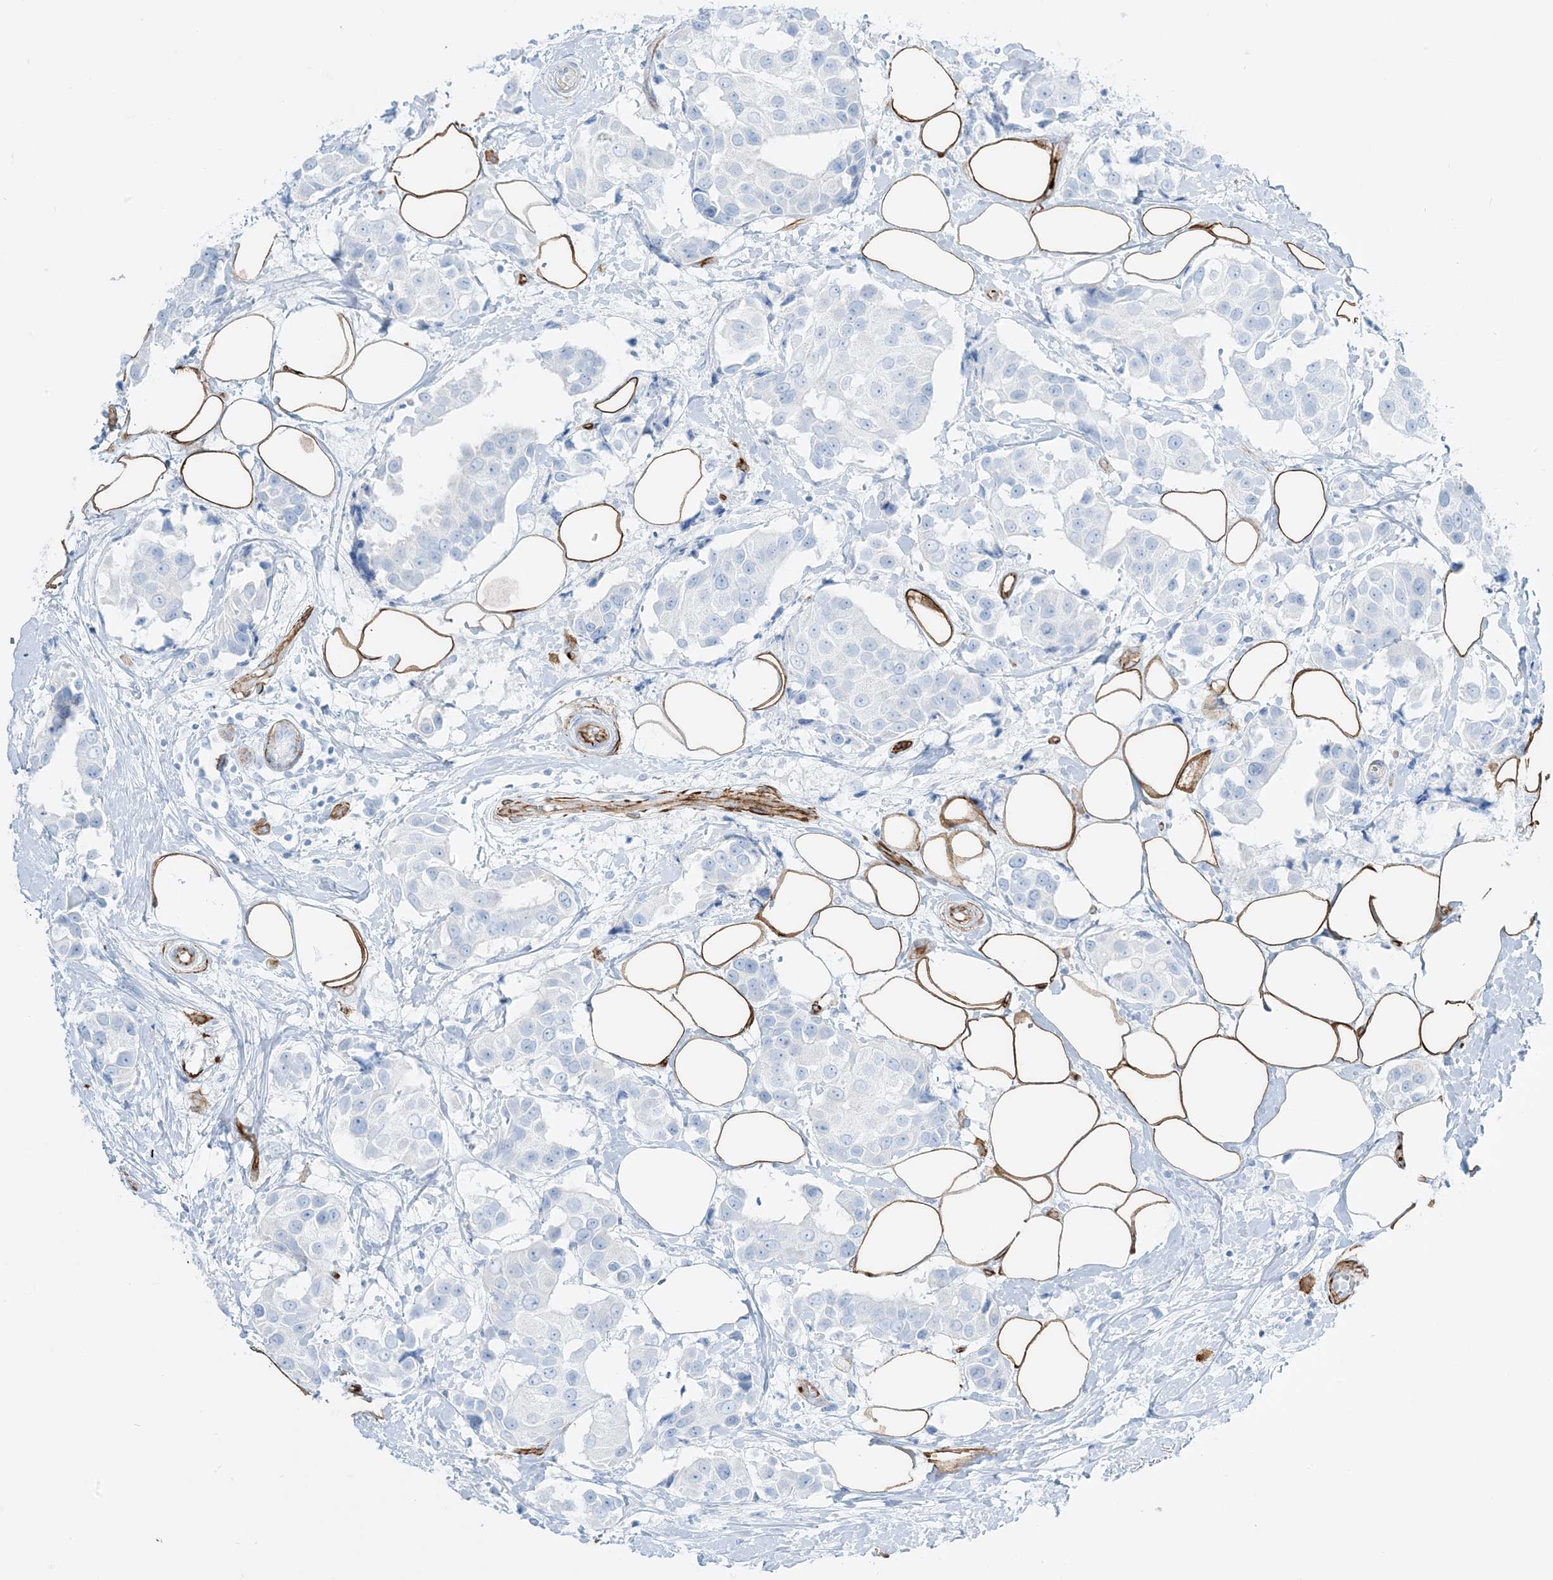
{"staining": {"intensity": "negative", "quantity": "none", "location": "none"}, "tissue": "breast cancer", "cell_type": "Tumor cells", "image_type": "cancer", "snomed": [{"axis": "morphology", "description": "Normal tissue, NOS"}, {"axis": "morphology", "description": "Duct carcinoma"}, {"axis": "topography", "description": "Breast"}], "caption": "Tumor cells show no significant protein positivity in infiltrating ductal carcinoma (breast). The staining is performed using DAB brown chromogen with nuclei counter-stained in using hematoxylin.", "gene": "EPS8L3", "patient": {"sex": "female", "age": 39}}